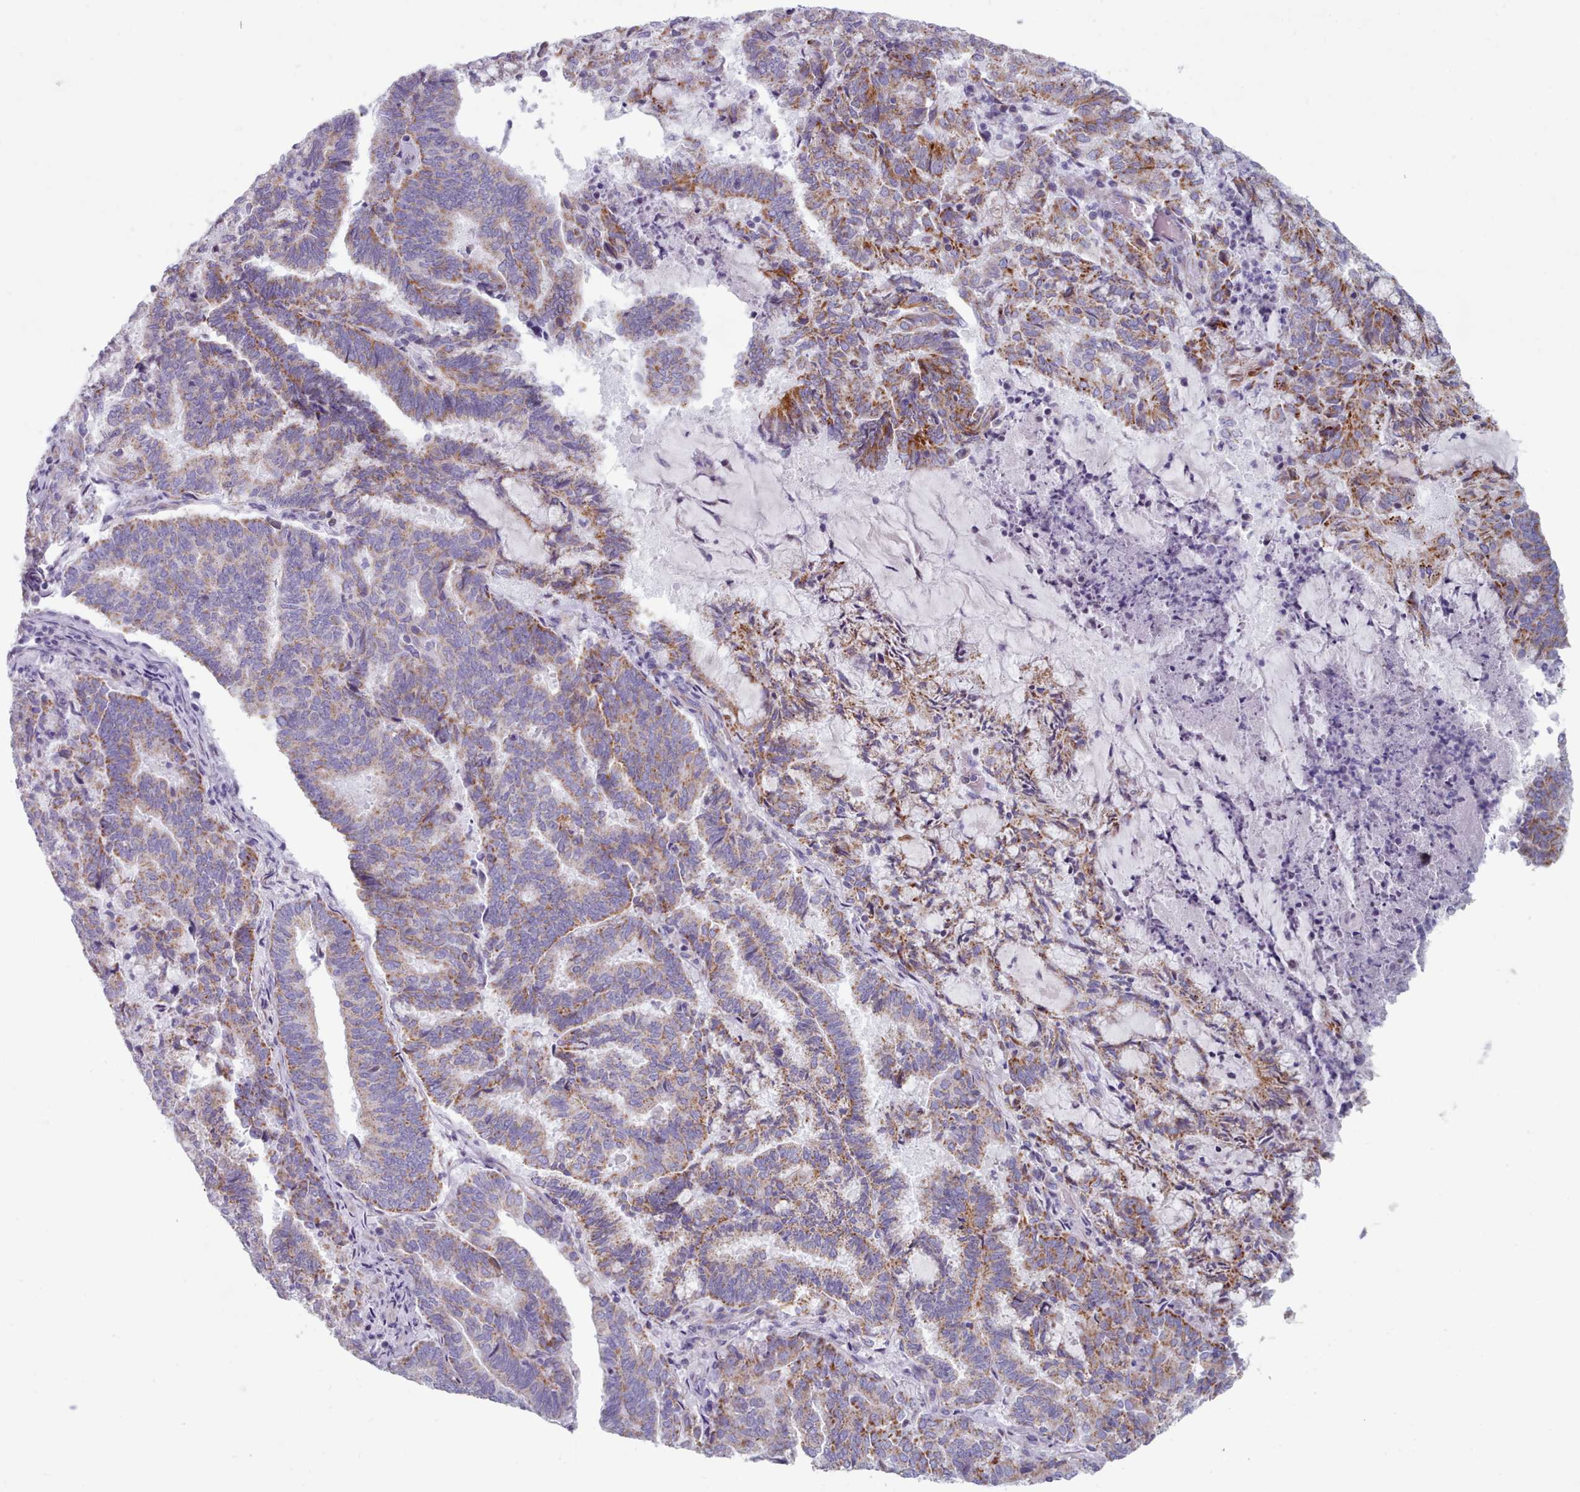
{"staining": {"intensity": "moderate", "quantity": "25%-75%", "location": "cytoplasmic/membranous"}, "tissue": "endometrial cancer", "cell_type": "Tumor cells", "image_type": "cancer", "snomed": [{"axis": "morphology", "description": "Adenocarcinoma, NOS"}, {"axis": "topography", "description": "Endometrium"}], "caption": "Immunohistochemistry (DAB) staining of endometrial adenocarcinoma demonstrates moderate cytoplasmic/membranous protein expression in approximately 25%-75% of tumor cells.", "gene": "FAM170B", "patient": {"sex": "female", "age": 80}}